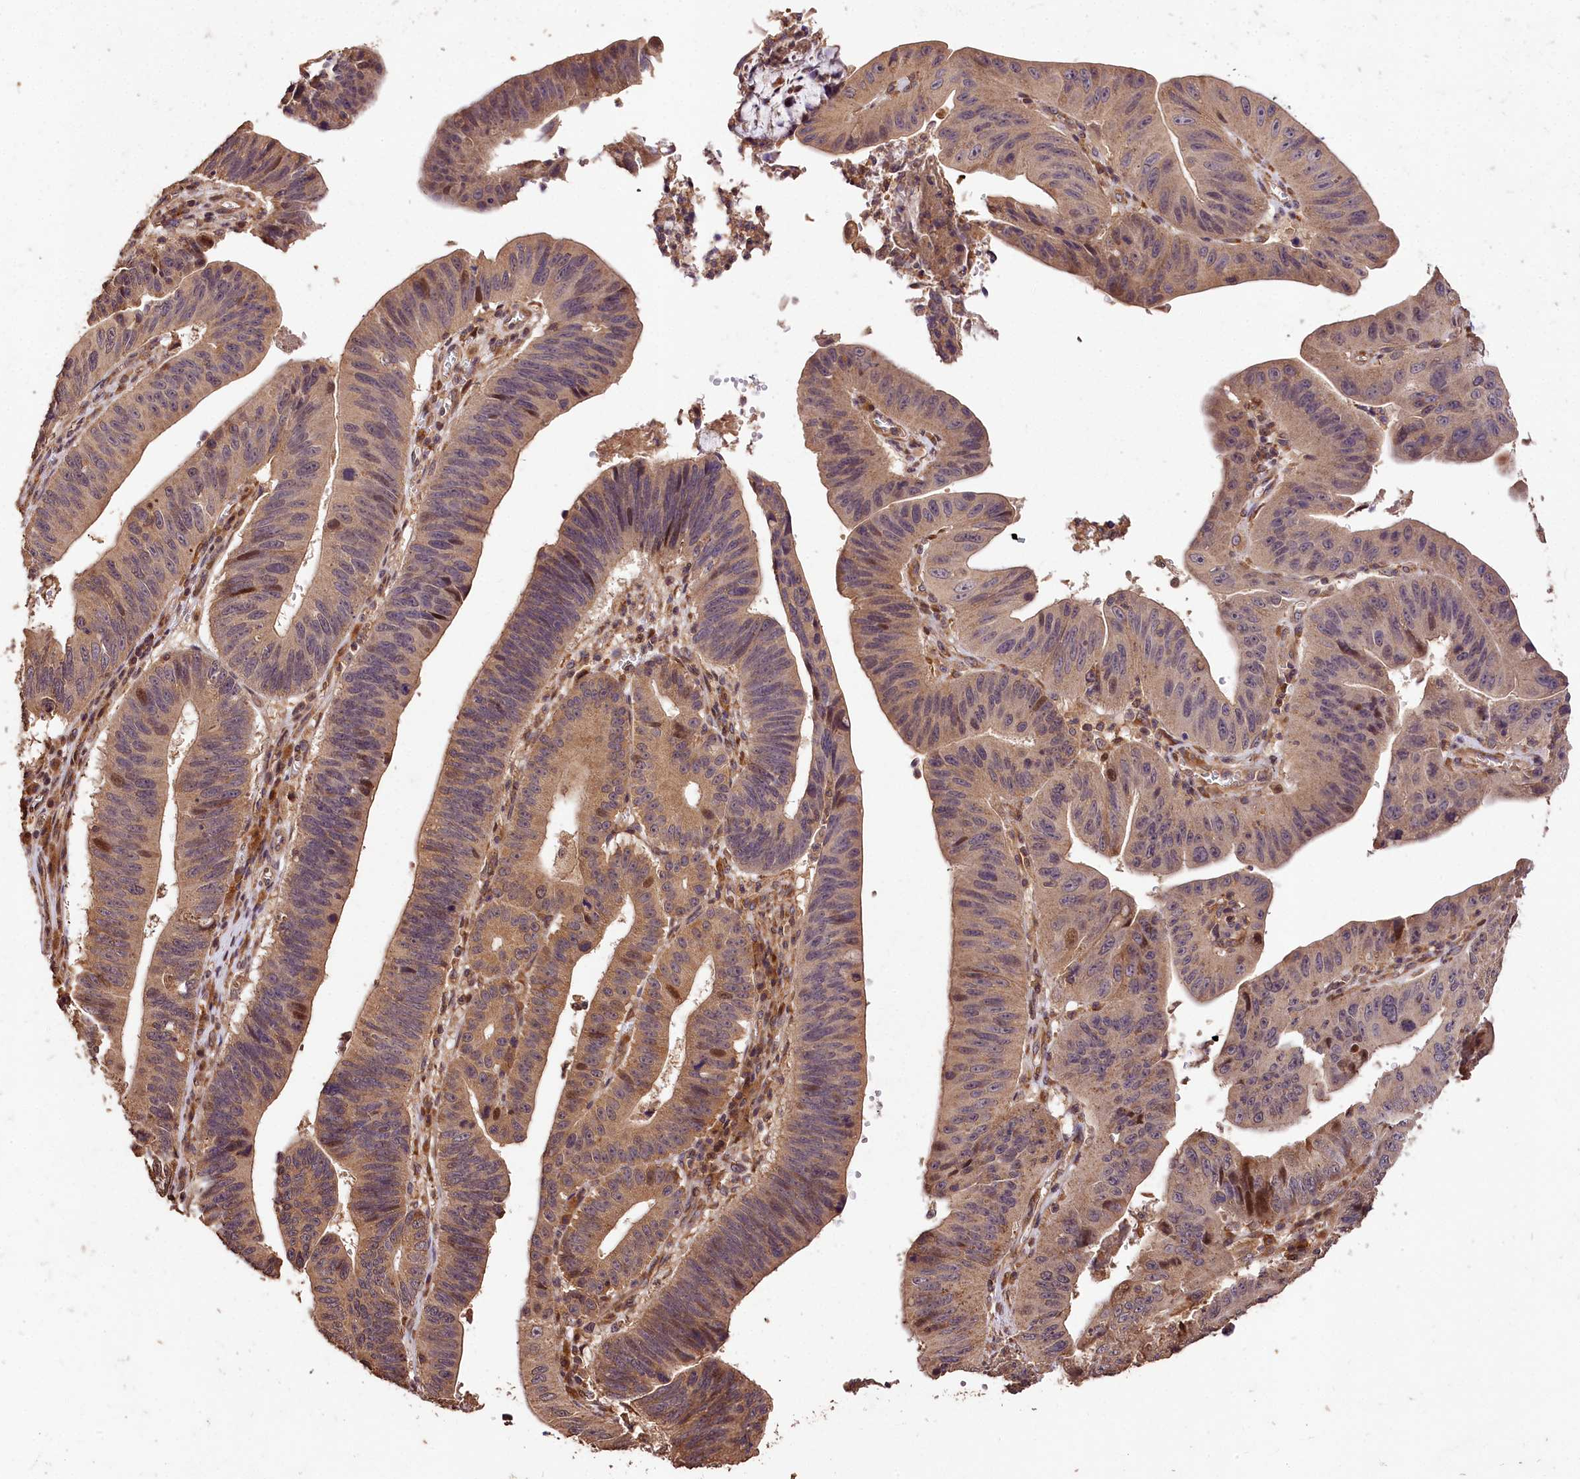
{"staining": {"intensity": "weak", "quantity": ">75%", "location": "cytoplasmic/membranous"}, "tissue": "stomach cancer", "cell_type": "Tumor cells", "image_type": "cancer", "snomed": [{"axis": "morphology", "description": "Adenocarcinoma, NOS"}, {"axis": "topography", "description": "Stomach"}], "caption": "Stomach cancer was stained to show a protein in brown. There is low levels of weak cytoplasmic/membranous staining in approximately >75% of tumor cells.", "gene": "KPTN", "patient": {"sex": "male", "age": 59}}